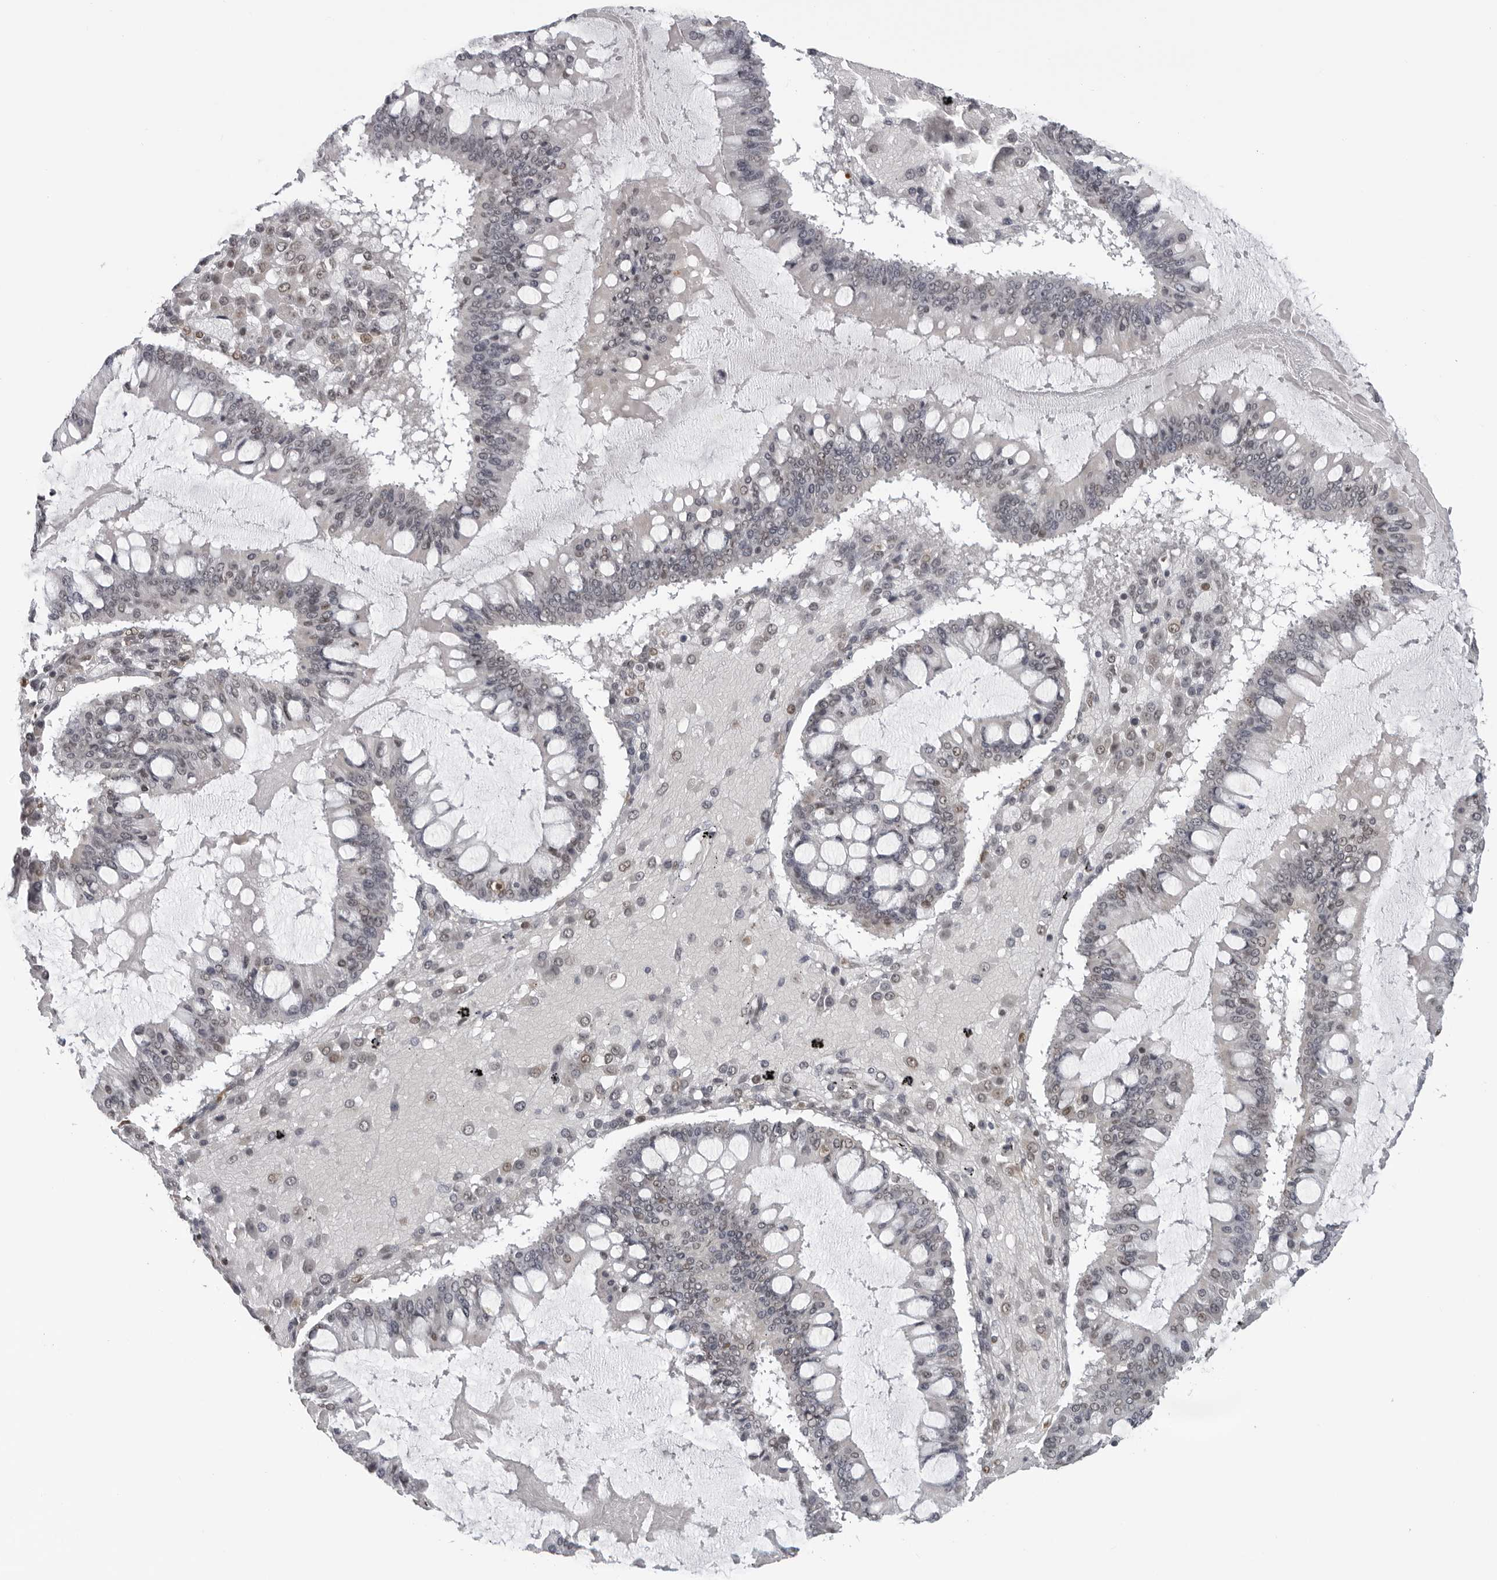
{"staining": {"intensity": "weak", "quantity": "<25%", "location": "nuclear"}, "tissue": "ovarian cancer", "cell_type": "Tumor cells", "image_type": "cancer", "snomed": [{"axis": "morphology", "description": "Cystadenocarcinoma, mucinous, NOS"}, {"axis": "topography", "description": "Ovary"}], "caption": "Ovarian cancer (mucinous cystadenocarcinoma) was stained to show a protein in brown. There is no significant expression in tumor cells. Nuclei are stained in blue.", "gene": "MAF", "patient": {"sex": "female", "age": 73}}